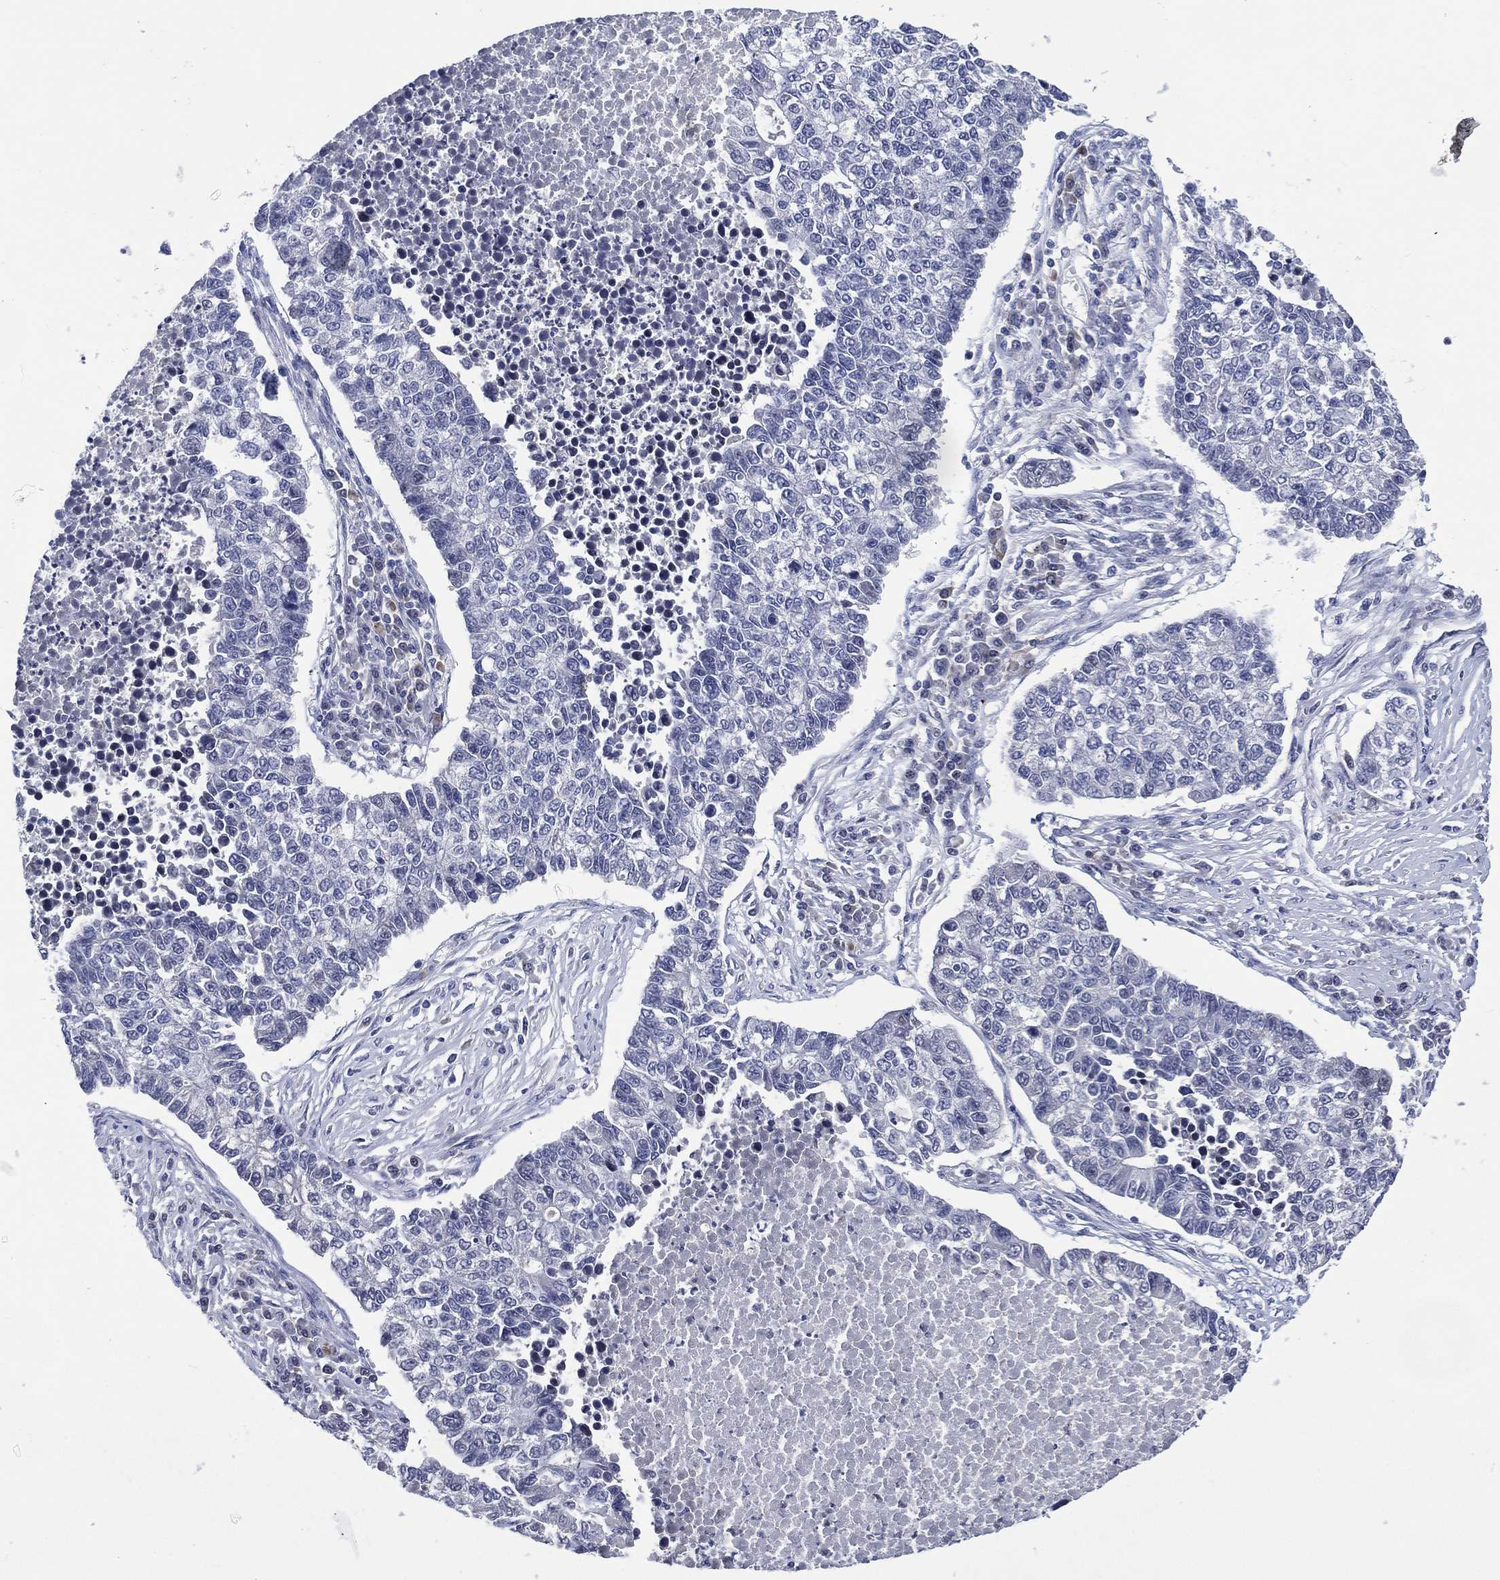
{"staining": {"intensity": "negative", "quantity": "none", "location": "none"}, "tissue": "lung cancer", "cell_type": "Tumor cells", "image_type": "cancer", "snomed": [{"axis": "morphology", "description": "Adenocarcinoma, NOS"}, {"axis": "topography", "description": "Lung"}], "caption": "DAB immunohistochemical staining of lung adenocarcinoma exhibits no significant staining in tumor cells.", "gene": "USP26", "patient": {"sex": "male", "age": 57}}